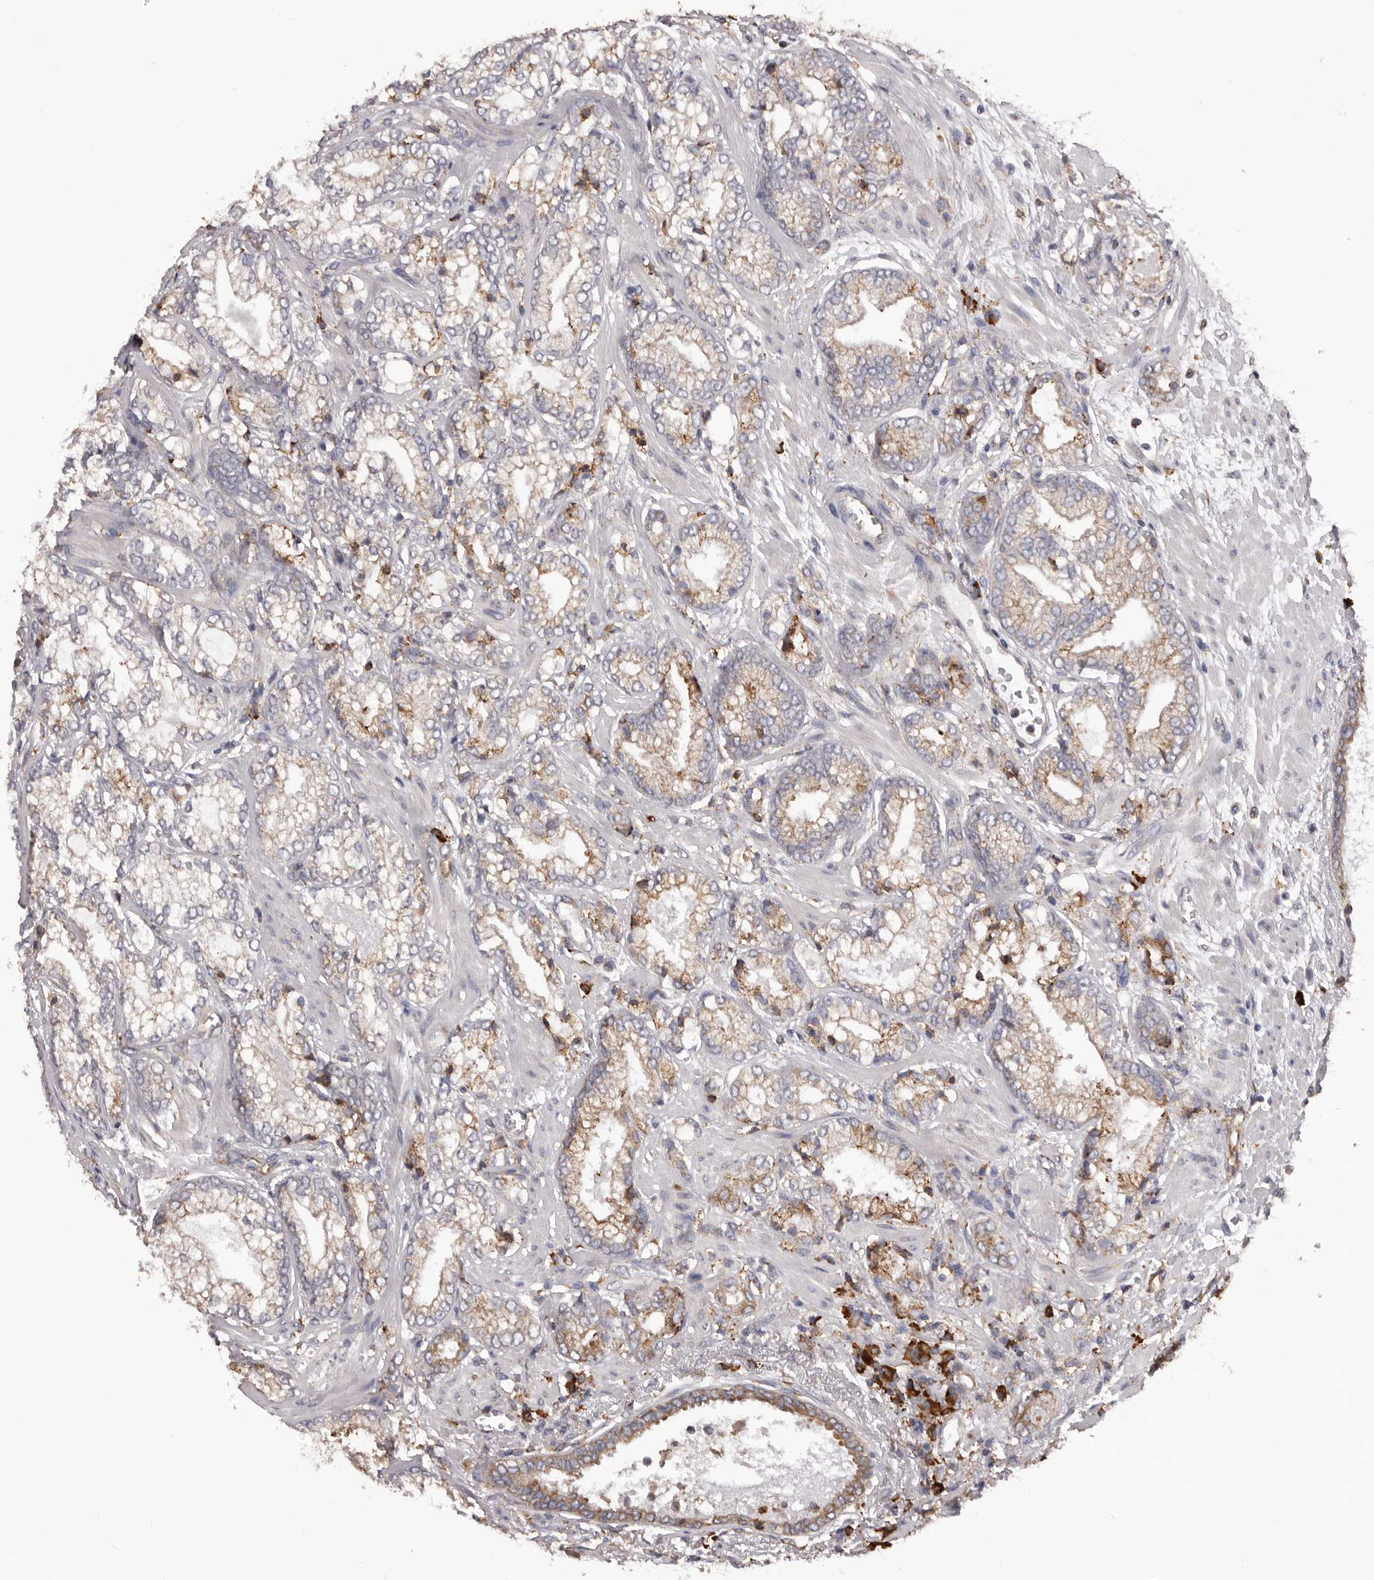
{"staining": {"intensity": "moderate", "quantity": "25%-75%", "location": "cytoplasmic/membranous"}, "tissue": "prostate cancer", "cell_type": "Tumor cells", "image_type": "cancer", "snomed": [{"axis": "morphology", "description": "Normal morphology"}, {"axis": "morphology", "description": "Adenocarcinoma, Low grade"}, {"axis": "topography", "description": "Prostate"}], "caption": "Approximately 25%-75% of tumor cells in prostate adenocarcinoma (low-grade) display moderate cytoplasmic/membranous protein staining as visualized by brown immunohistochemical staining.", "gene": "QRSL1", "patient": {"sex": "male", "age": 72}}